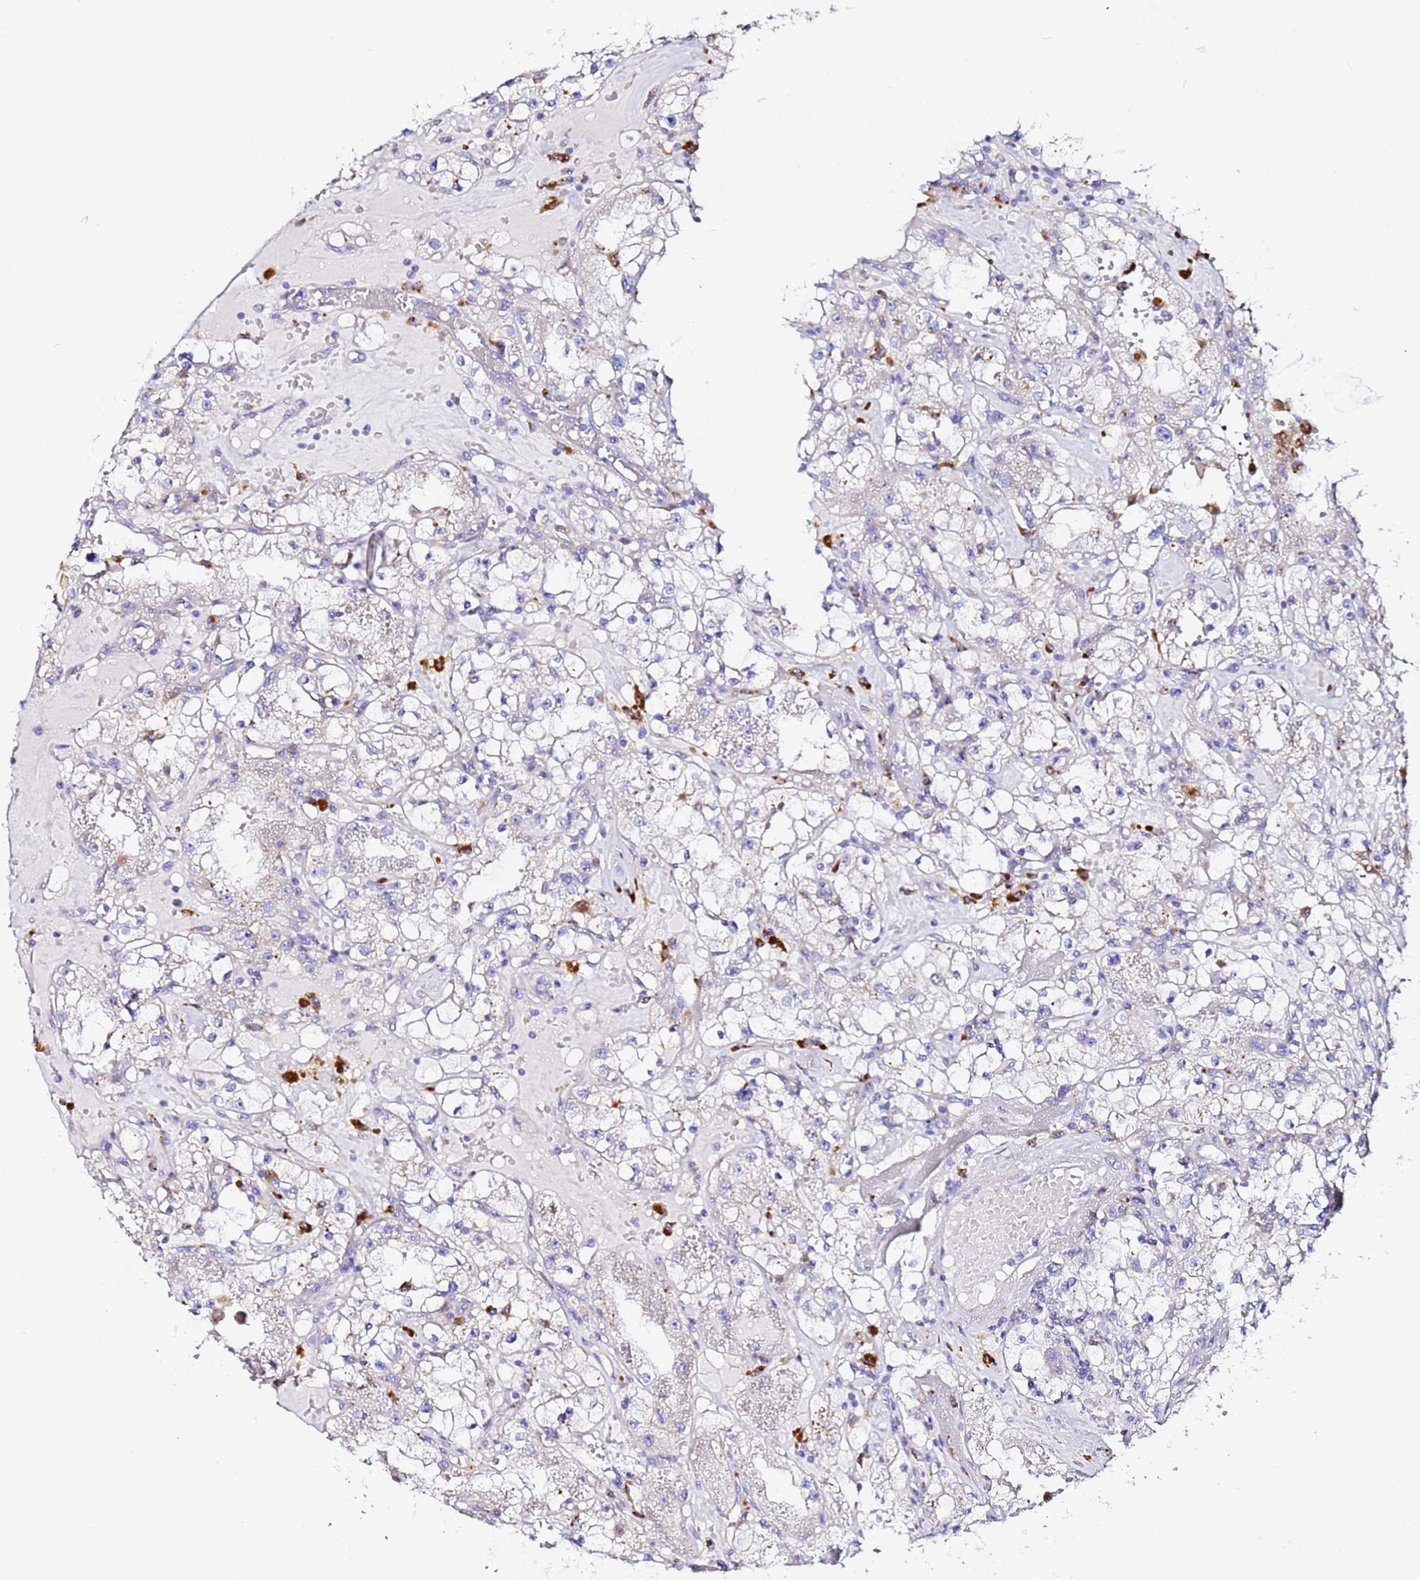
{"staining": {"intensity": "negative", "quantity": "none", "location": "none"}, "tissue": "renal cancer", "cell_type": "Tumor cells", "image_type": "cancer", "snomed": [{"axis": "morphology", "description": "Adenocarcinoma, NOS"}, {"axis": "topography", "description": "Kidney"}], "caption": "Immunohistochemistry (IHC) of human adenocarcinoma (renal) demonstrates no expression in tumor cells.", "gene": "VTI1B", "patient": {"sex": "male", "age": 56}}